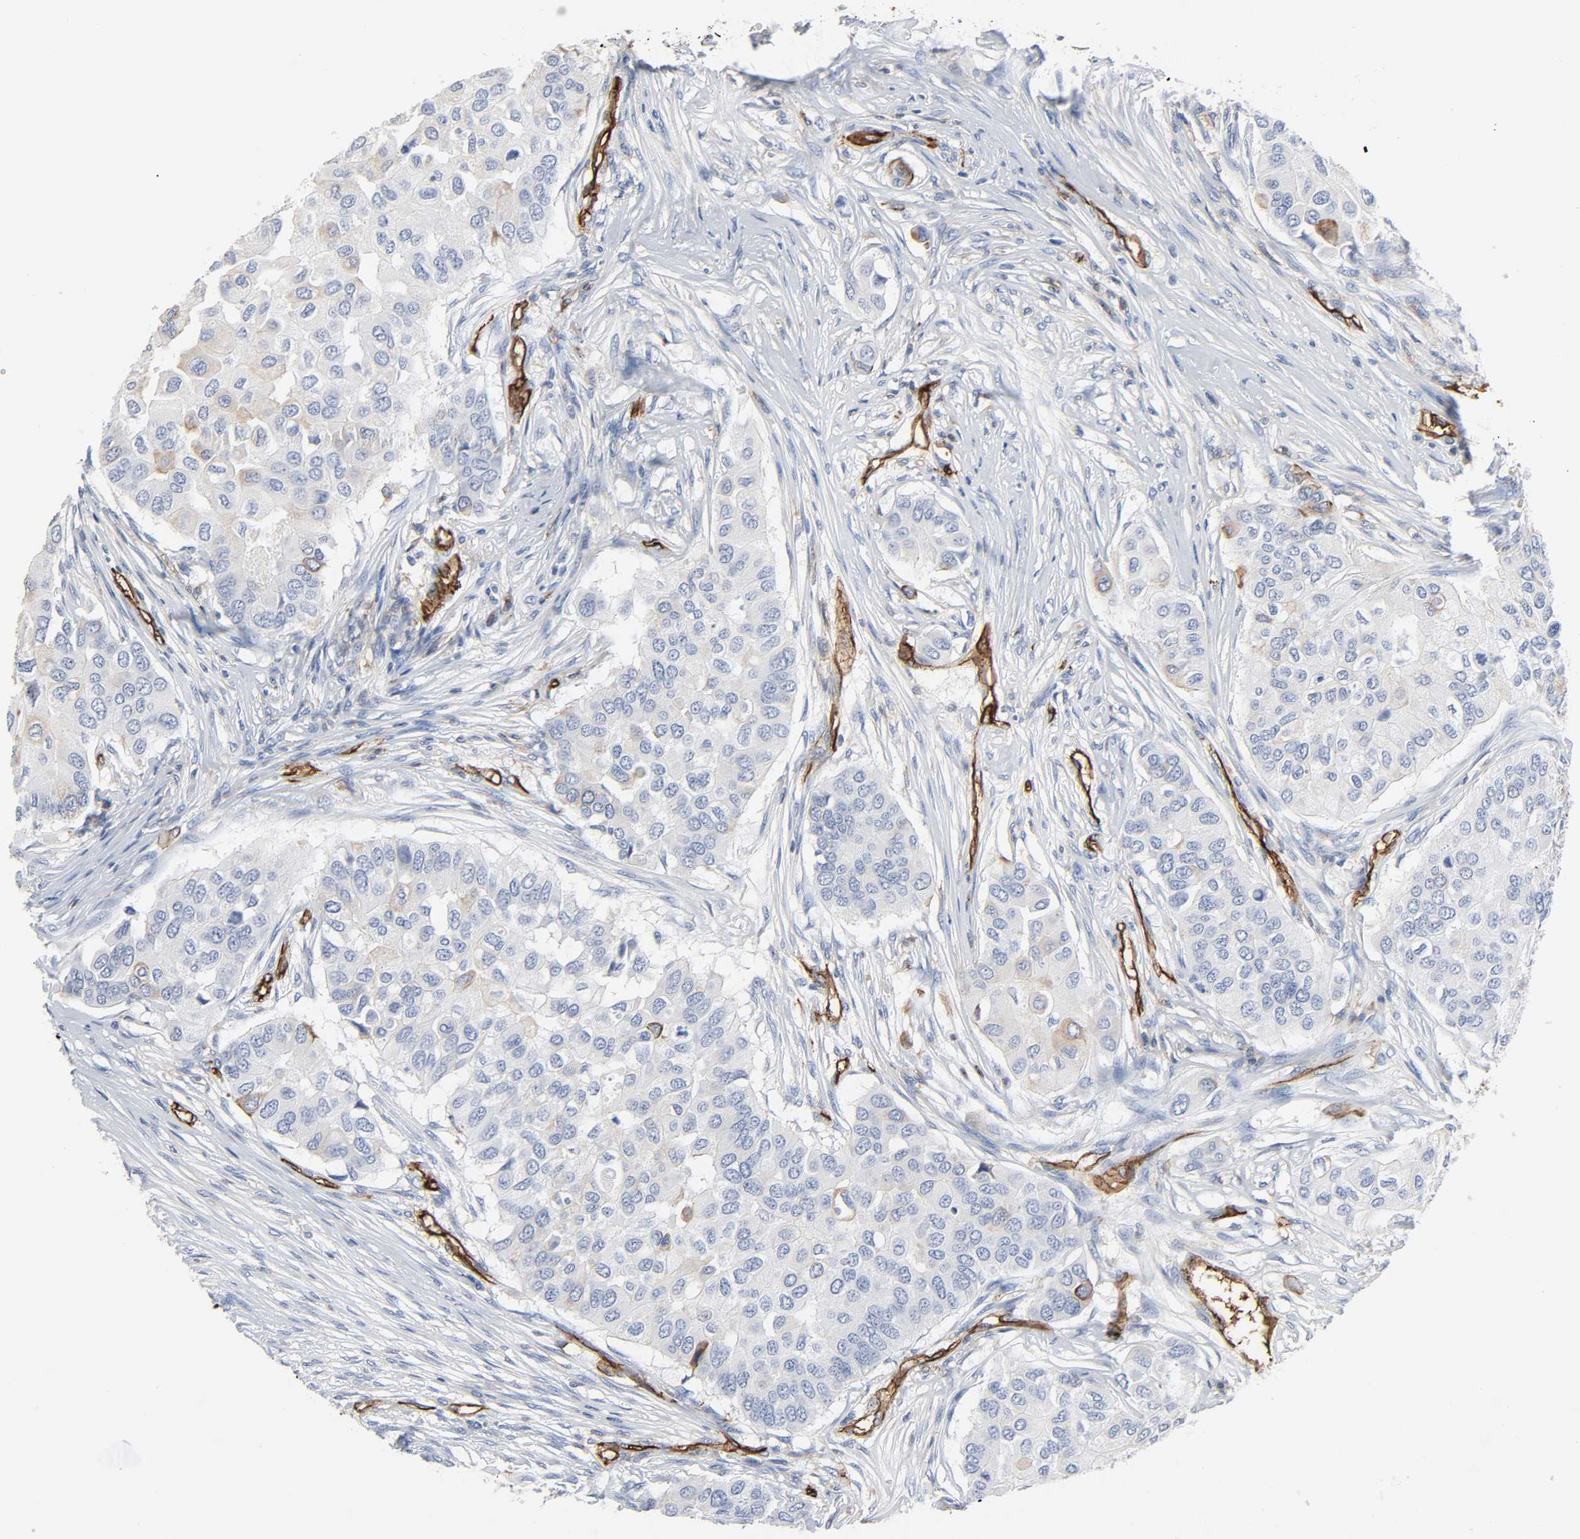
{"staining": {"intensity": "negative", "quantity": "none", "location": "none"}, "tissue": "breast cancer", "cell_type": "Tumor cells", "image_type": "cancer", "snomed": [{"axis": "morphology", "description": "Normal tissue, NOS"}, {"axis": "morphology", "description": "Duct carcinoma"}, {"axis": "topography", "description": "Breast"}], "caption": "IHC photomicrograph of neoplastic tissue: breast cancer (infiltrating ductal carcinoma) stained with DAB (3,3'-diaminobenzidine) reveals no significant protein expression in tumor cells.", "gene": "PECAM1", "patient": {"sex": "female", "age": 49}}